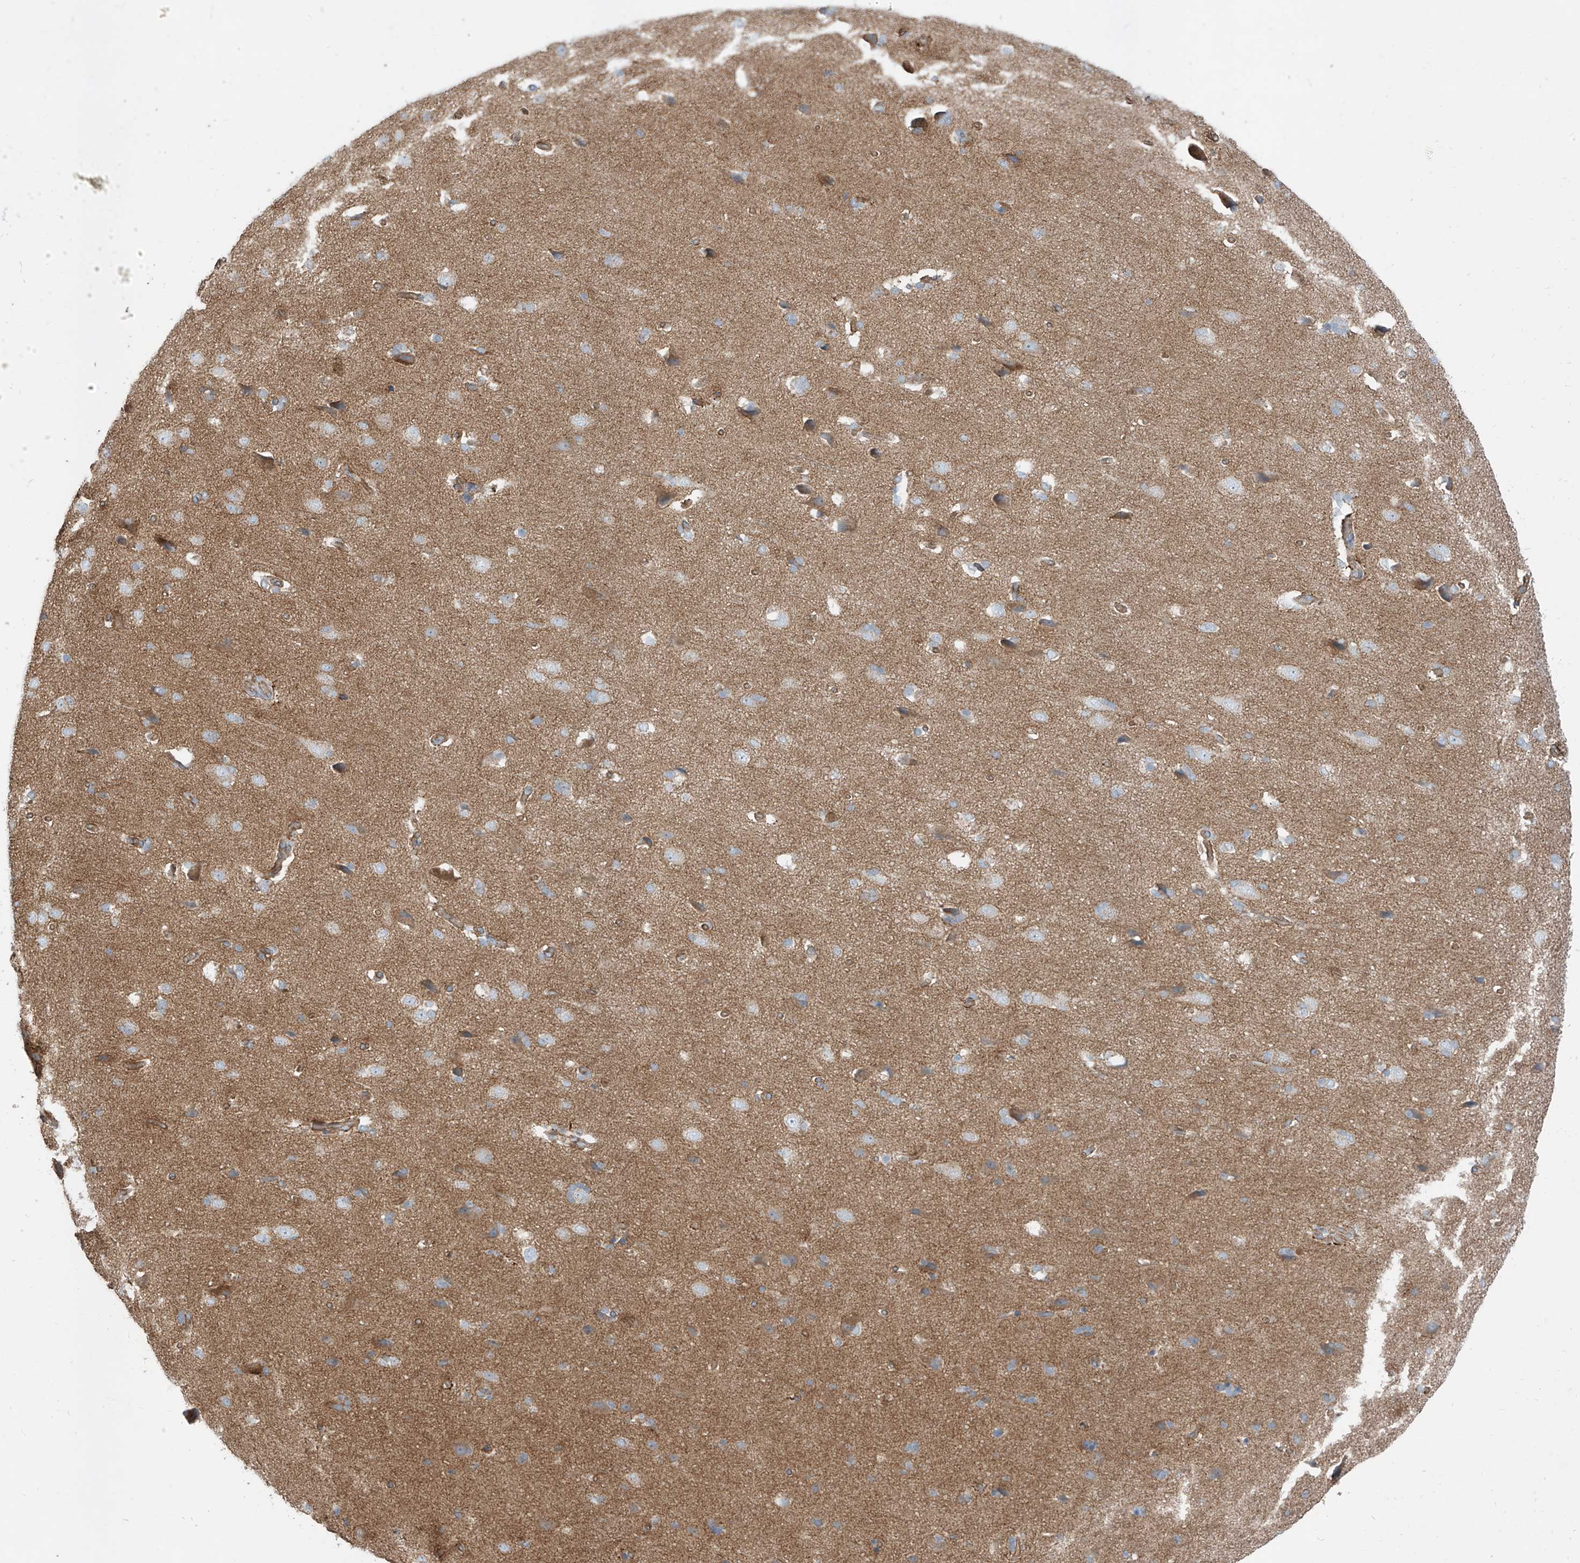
{"staining": {"intensity": "moderate", "quantity": ">75%", "location": "cytoplasmic/membranous"}, "tissue": "cerebral cortex", "cell_type": "Endothelial cells", "image_type": "normal", "snomed": [{"axis": "morphology", "description": "Normal tissue, NOS"}, {"axis": "topography", "description": "Cerebral cortex"}], "caption": "Immunohistochemical staining of unremarkable cerebral cortex exhibits >75% levels of moderate cytoplasmic/membranous protein staining in about >75% of endothelial cells. Nuclei are stained in blue.", "gene": "EPHX4", "patient": {"sex": "male", "age": 62}}